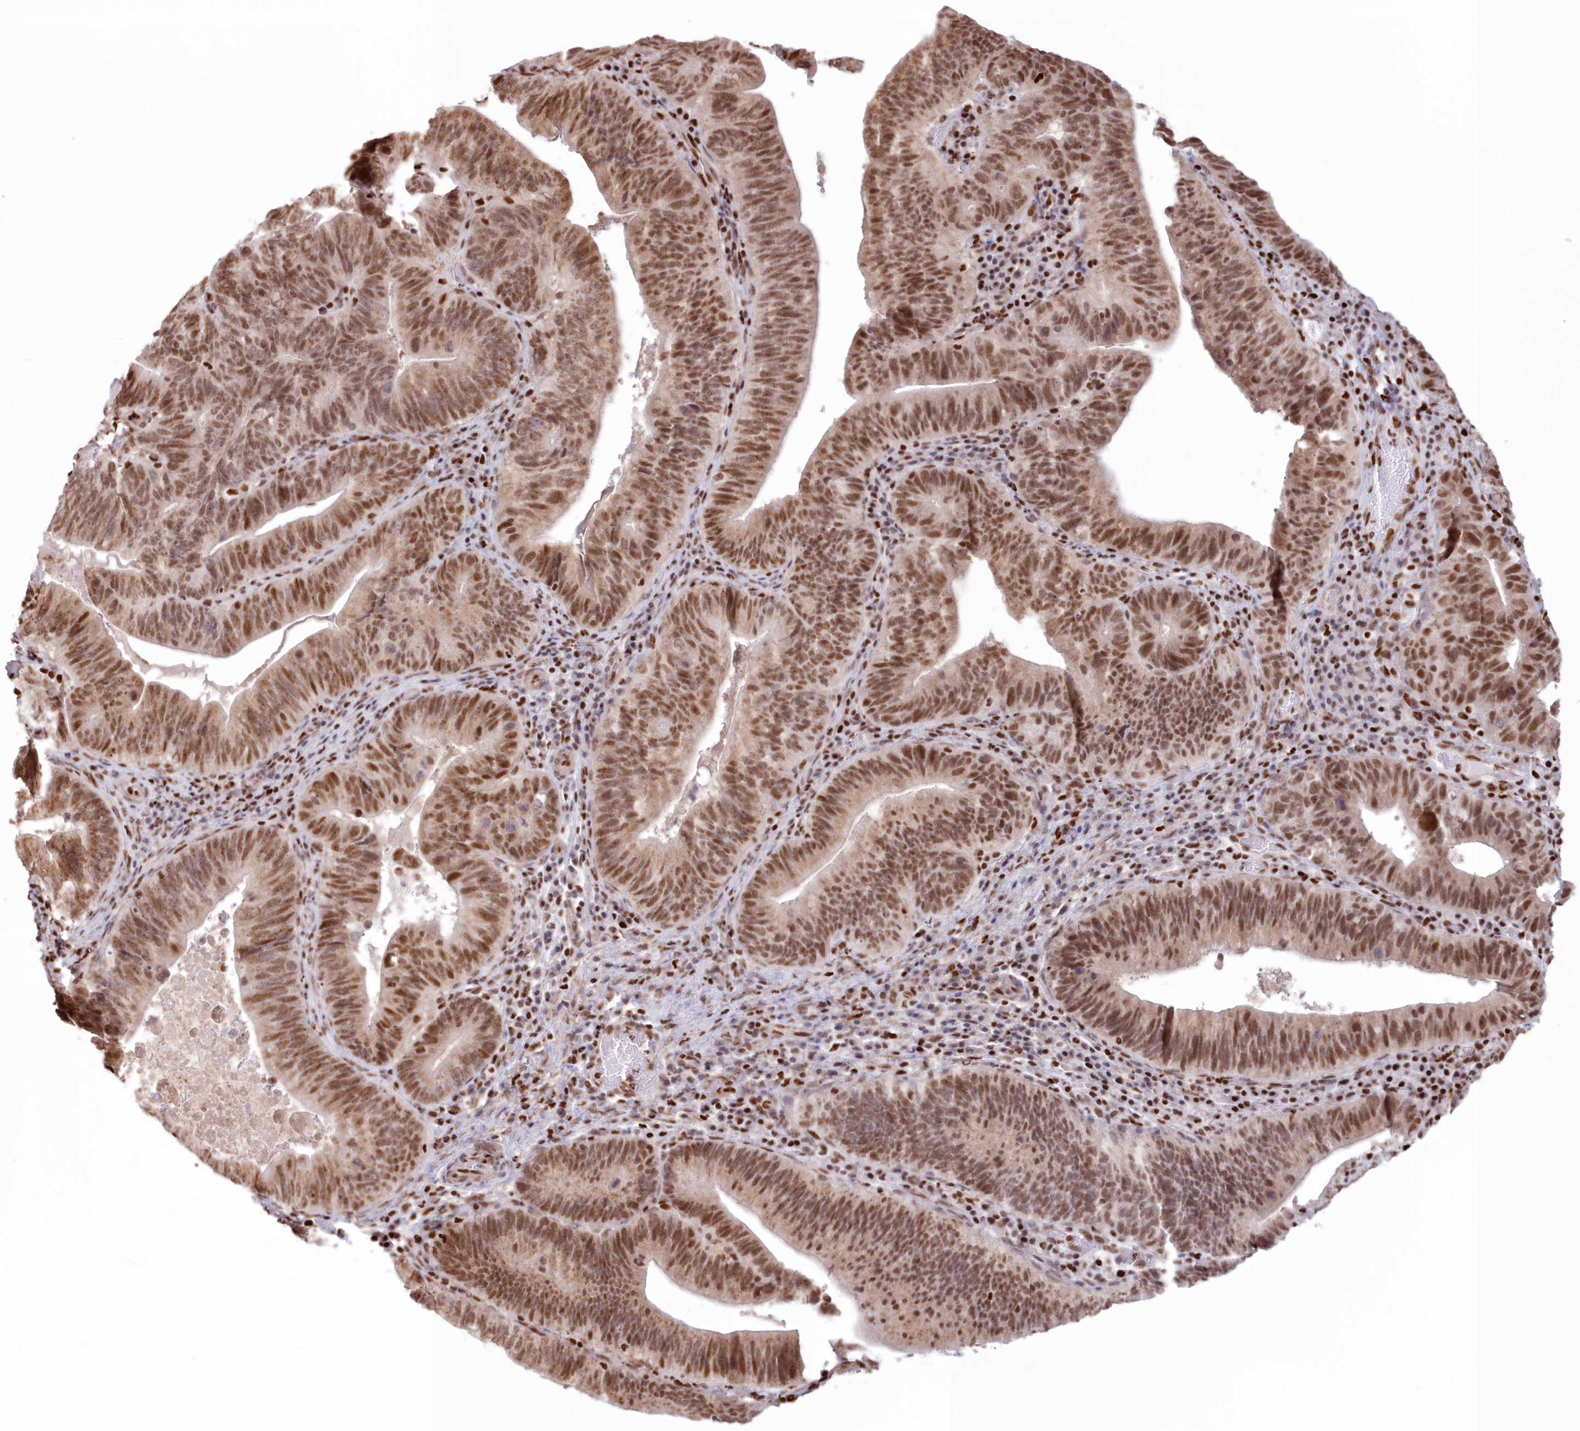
{"staining": {"intensity": "moderate", "quantity": ">75%", "location": "nuclear"}, "tissue": "pancreatic cancer", "cell_type": "Tumor cells", "image_type": "cancer", "snomed": [{"axis": "morphology", "description": "Adenocarcinoma, NOS"}, {"axis": "topography", "description": "Pancreas"}], "caption": "Immunohistochemistry (IHC) photomicrograph of neoplastic tissue: pancreatic cancer (adenocarcinoma) stained using immunohistochemistry exhibits medium levels of moderate protein expression localized specifically in the nuclear of tumor cells, appearing as a nuclear brown color.", "gene": "POLR2B", "patient": {"sex": "male", "age": 63}}